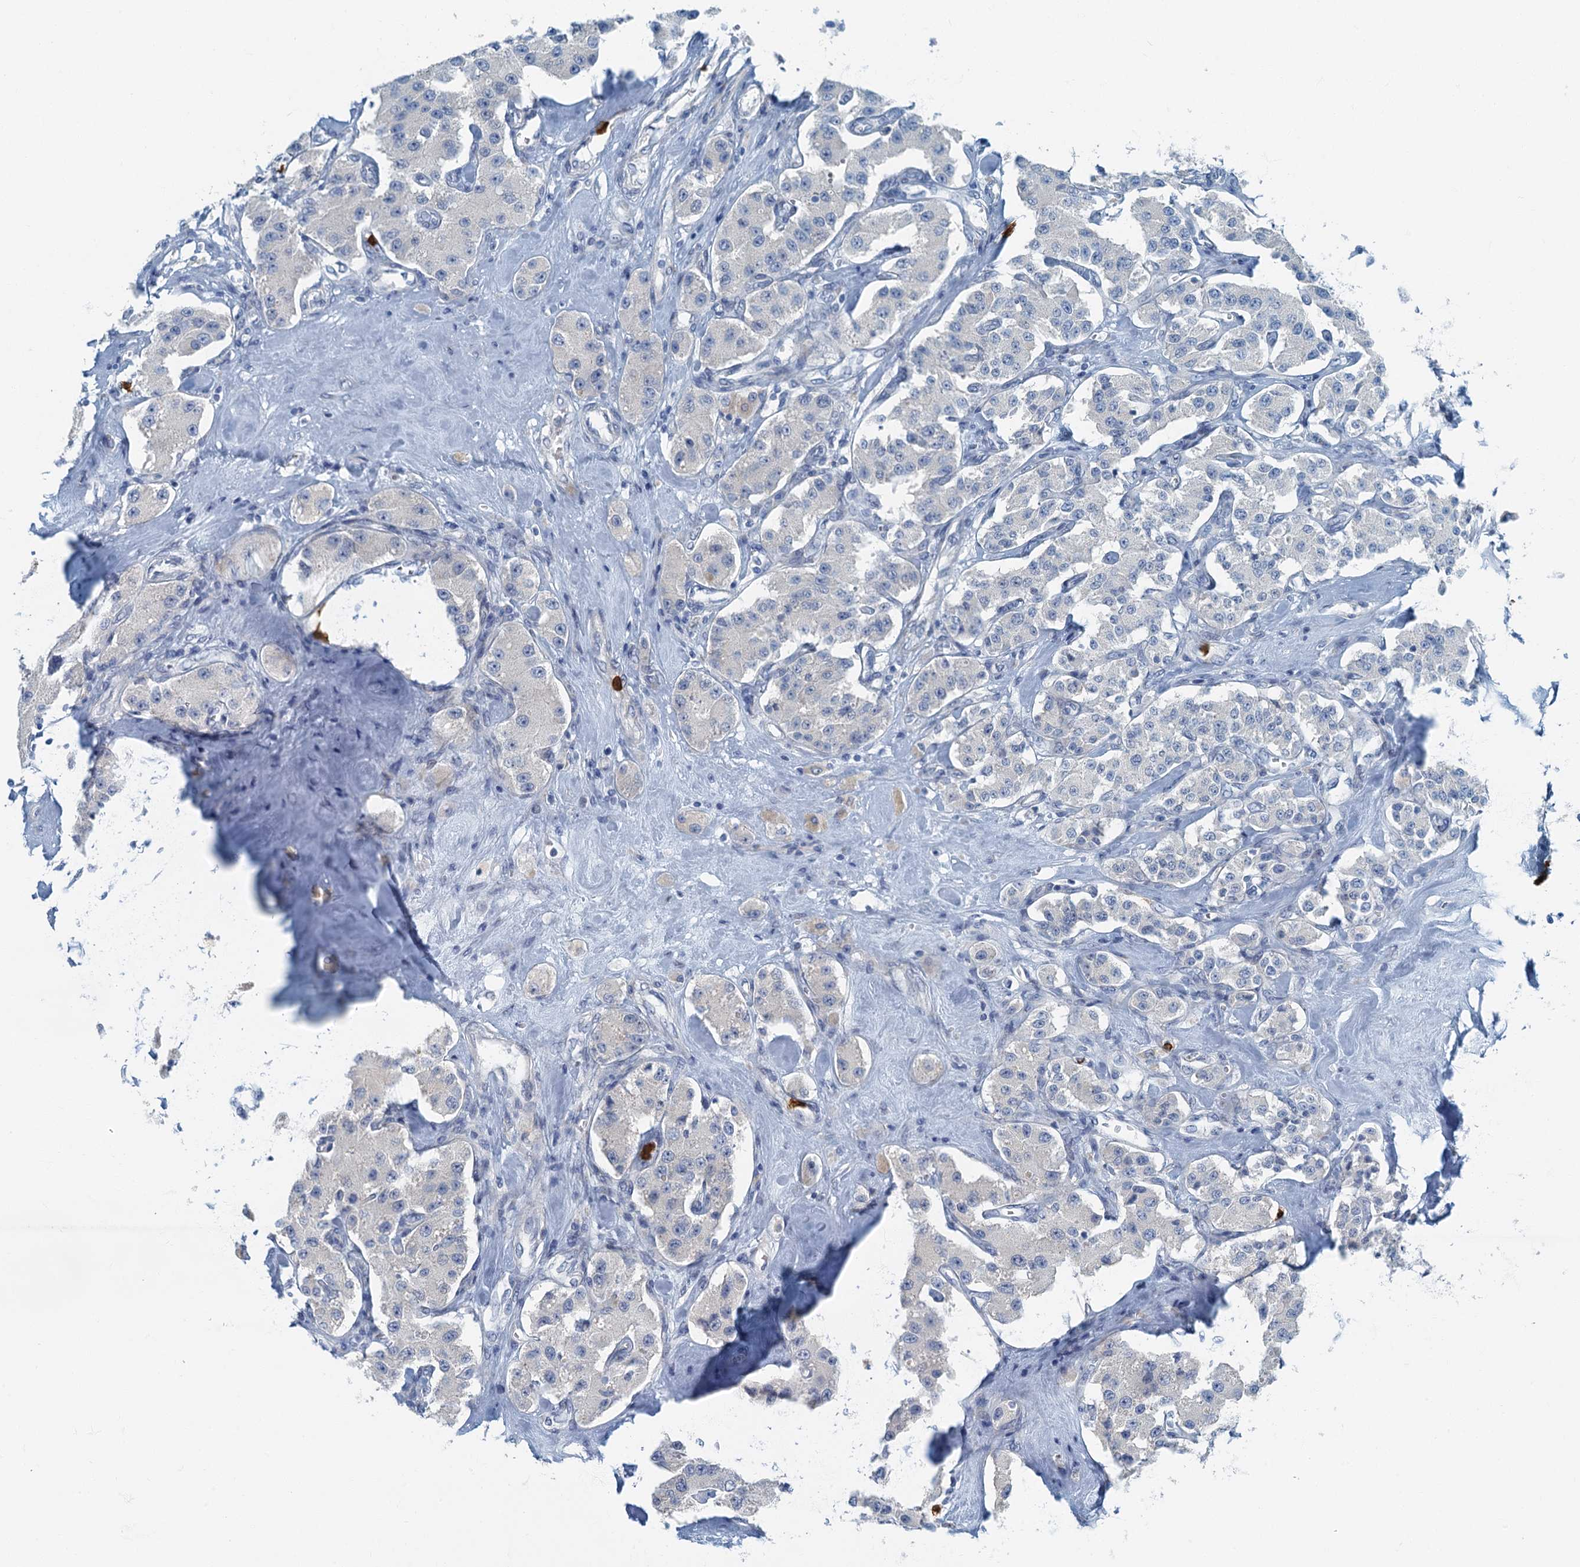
{"staining": {"intensity": "negative", "quantity": "none", "location": "none"}, "tissue": "carcinoid", "cell_type": "Tumor cells", "image_type": "cancer", "snomed": [{"axis": "morphology", "description": "Carcinoid, malignant, NOS"}, {"axis": "topography", "description": "Pancreas"}], "caption": "The immunohistochemistry photomicrograph has no significant expression in tumor cells of malignant carcinoid tissue.", "gene": "ANKDD1A", "patient": {"sex": "male", "age": 41}}